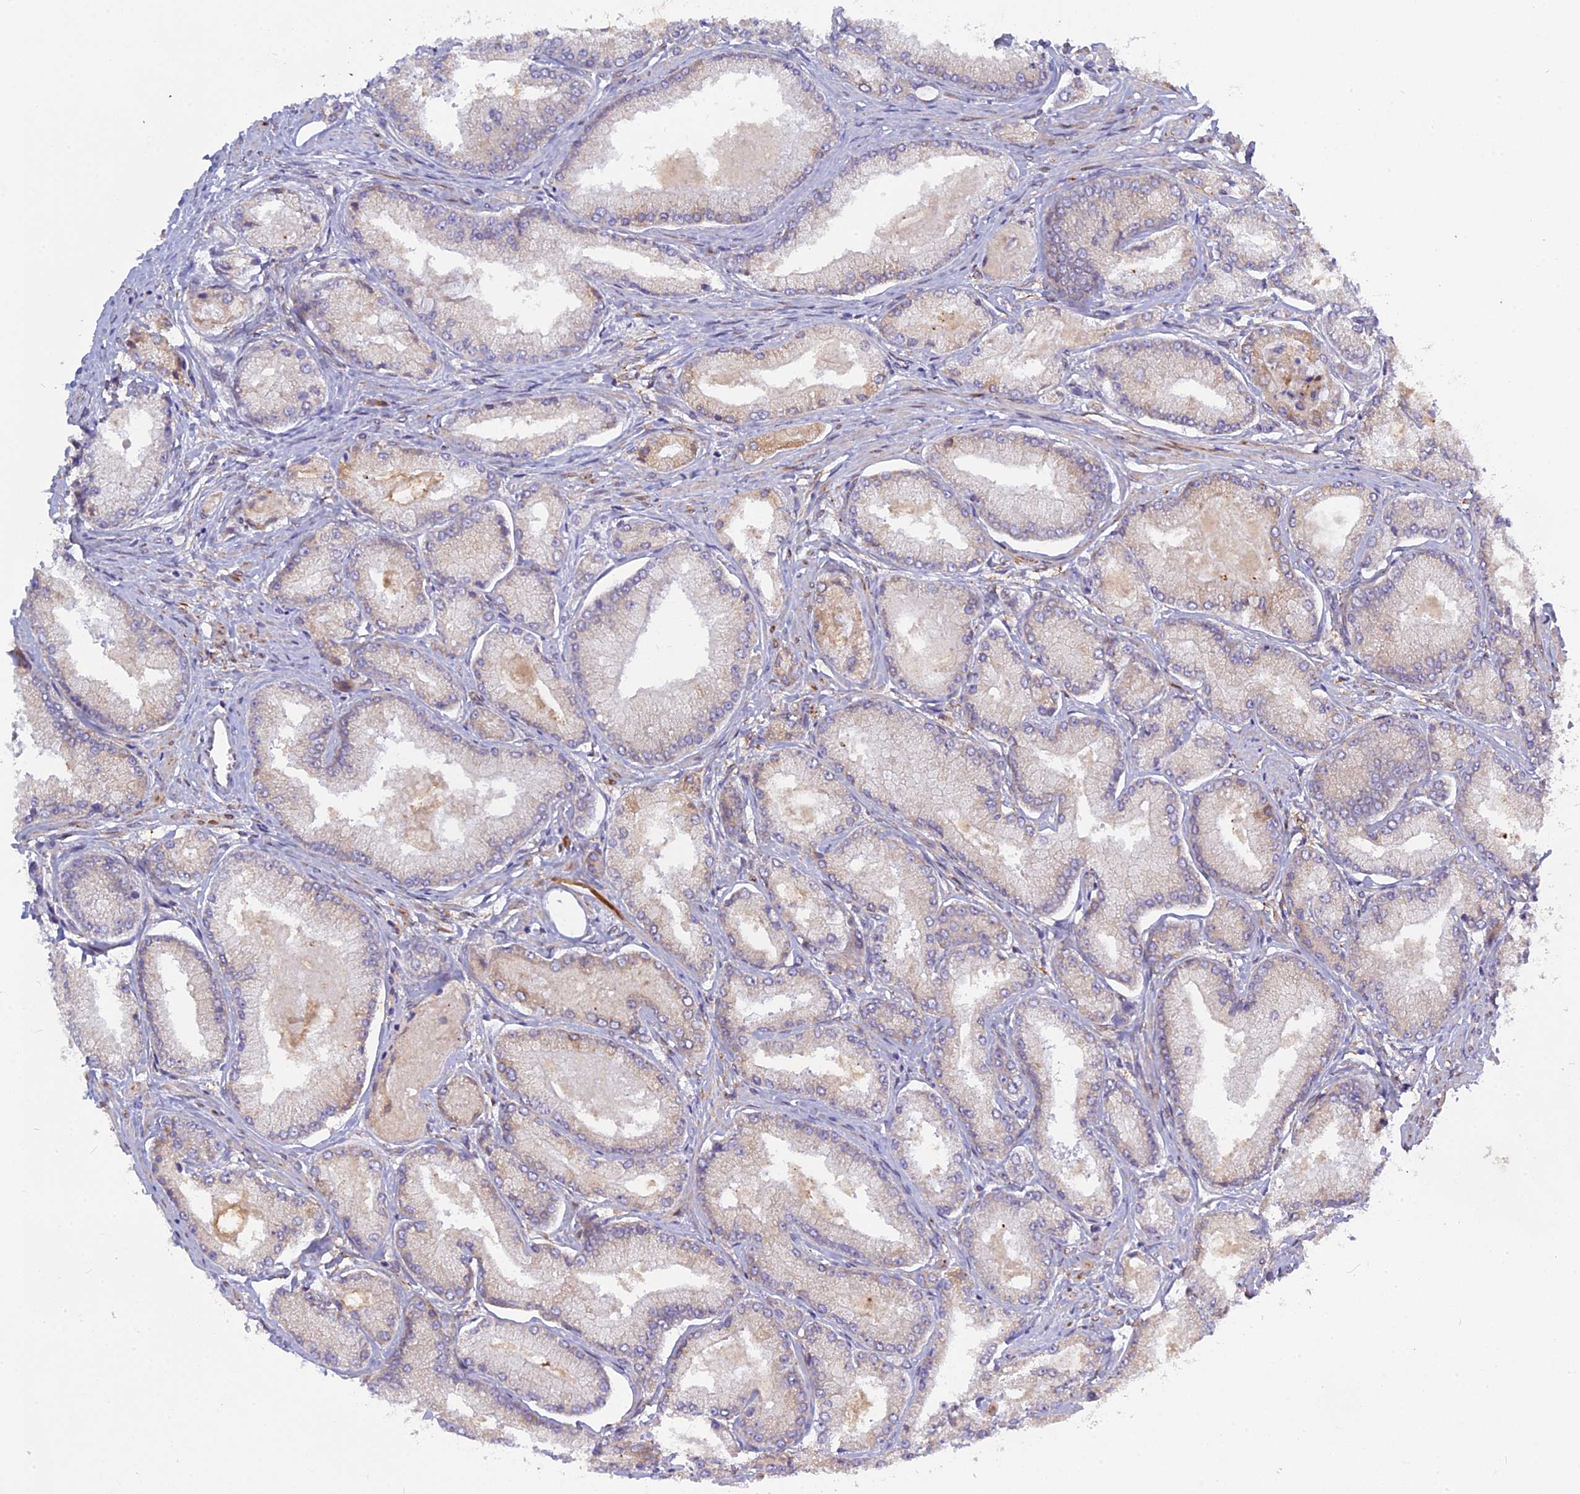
{"staining": {"intensity": "weak", "quantity": "<25%", "location": "cytoplasmic/membranous"}, "tissue": "prostate cancer", "cell_type": "Tumor cells", "image_type": "cancer", "snomed": [{"axis": "morphology", "description": "Adenocarcinoma, Low grade"}, {"axis": "topography", "description": "Prostate"}], "caption": "An image of prostate cancer (adenocarcinoma (low-grade)) stained for a protein reveals no brown staining in tumor cells.", "gene": "TLCD1", "patient": {"sex": "male", "age": 74}}